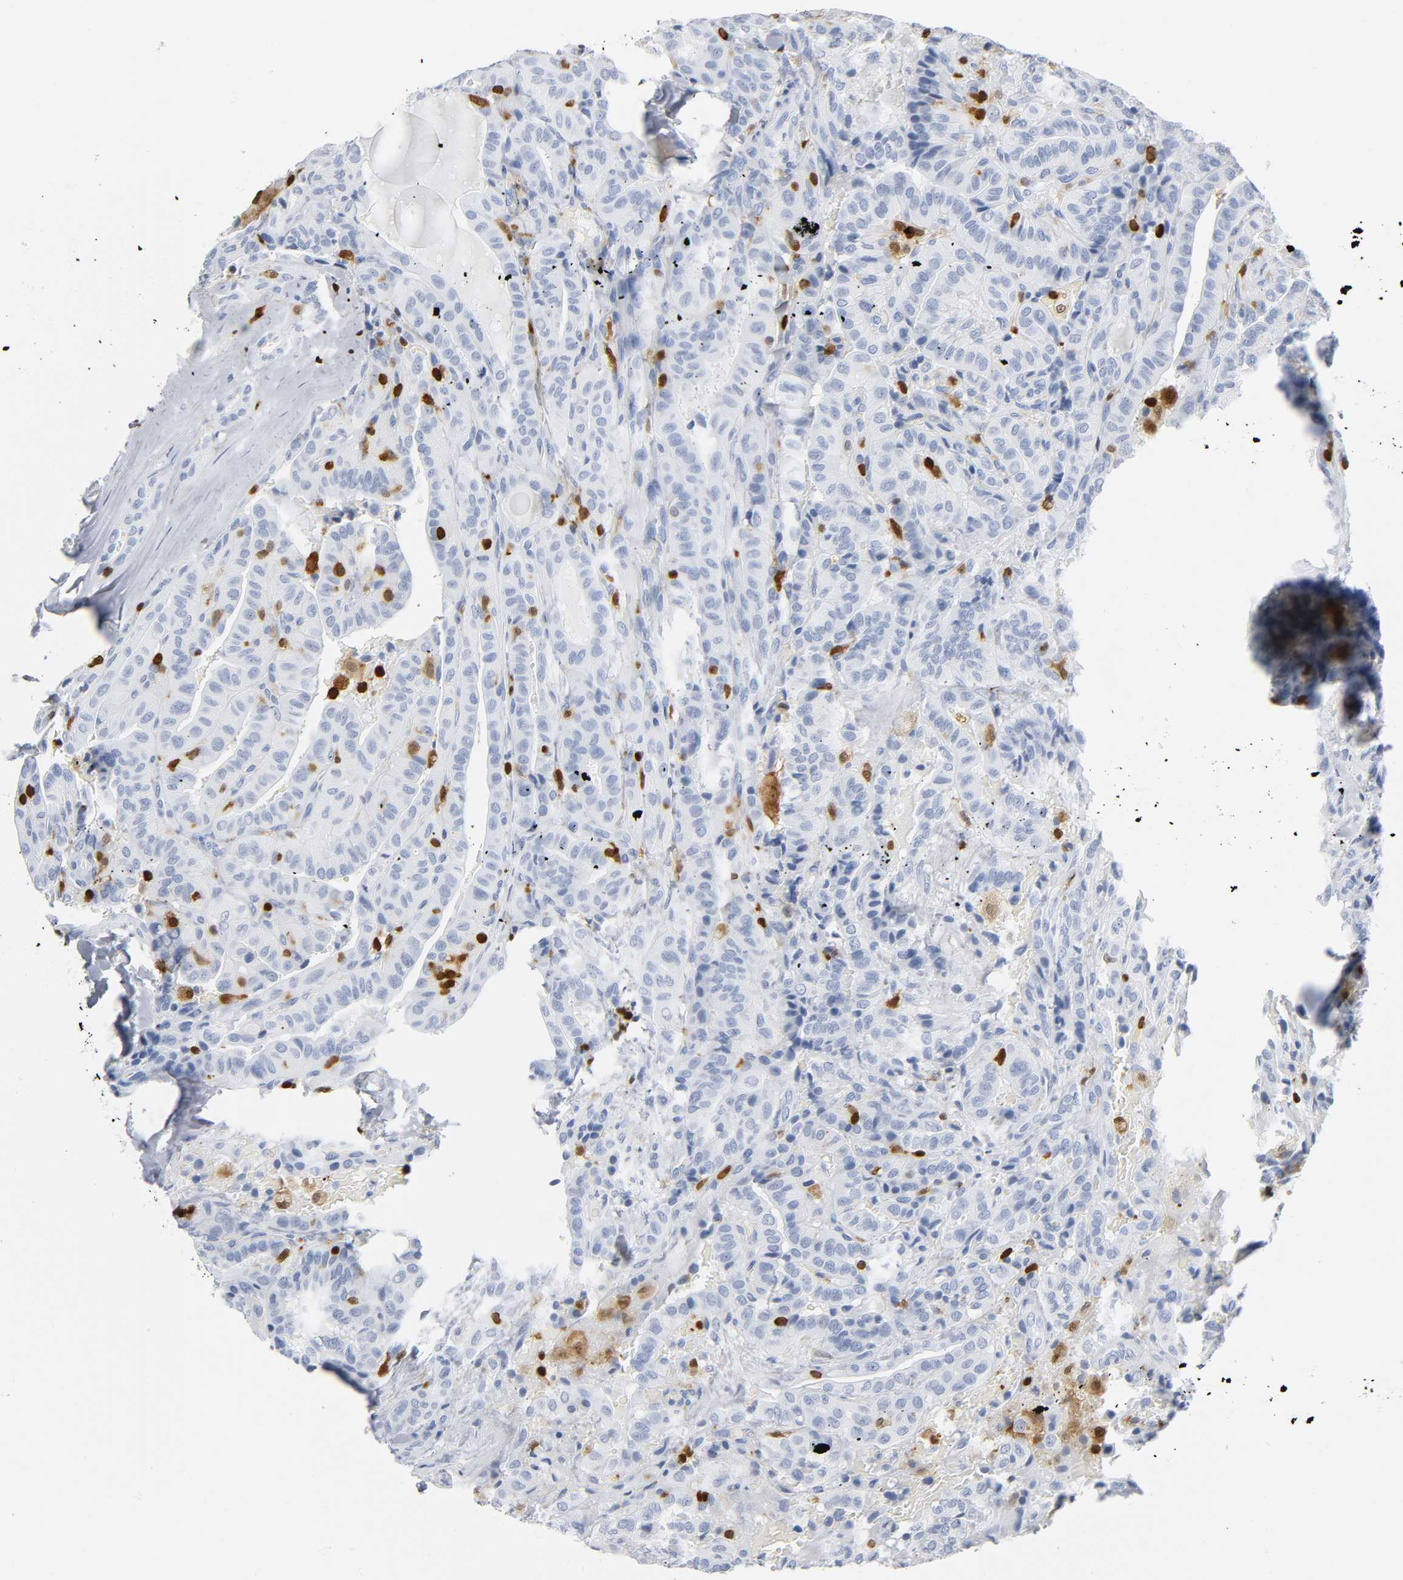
{"staining": {"intensity": "negative", "quantity": "none", "location": "none"}, "tissue": "thyroid cancer", "cell_type": "Tumor cells", "image_type": "cancer", "snomed": [{"axis": "morphology", "description": "Papillary adenocarcinoma, NOS"}, {"axis": "topography", "description": "Thyroid gland"}], "caption": "Micrograph shows no protein staining in tumor cells of thyroid papillary adenocarcinoma tissue. (DAB (3,3'-diaminobenzidine) IHC, high magnification).", "gene": "DOK2", "patient": {"sex": "male", "age": 77}}